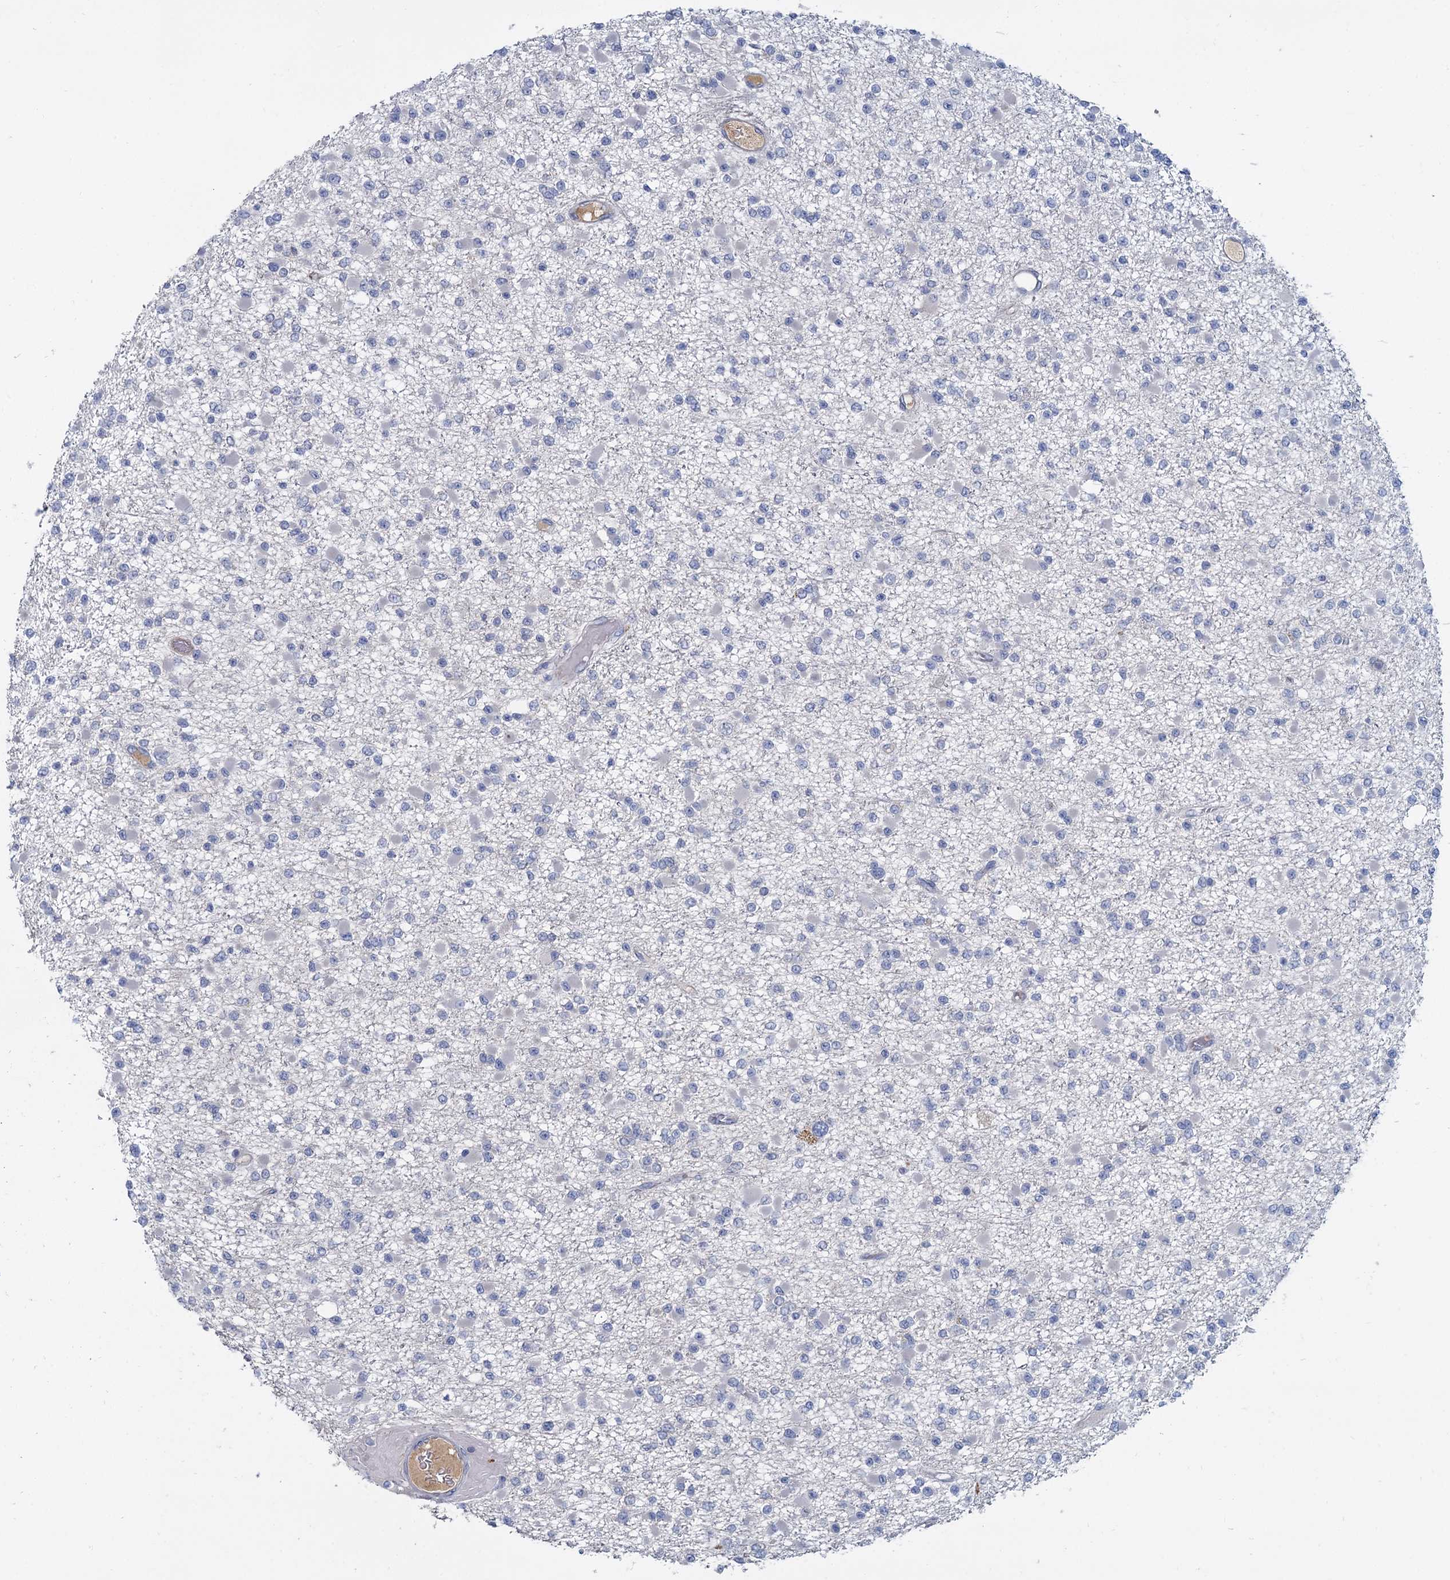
{"staining": {"intensity": "negative", "quantity": "none", "location": "none"}, "tissue": "glioma", "cell_type": "Tumor cells", "image_type": "cancer", "snomed": [{"axis": "morphology", "description": "Glioma, malignant, Low grade"}, {"axis": "topography", "description": "Brain"}], "caption": "Tumor cells show no significant protein staining in glioma. The staining is performed using DAB (3,3'-diaminobenzidine) brown chromogen with nuclei counter-stained in using hematoxylin.", "gene": "ACSM3", "patient": {"sex": "female", "age": 22}}